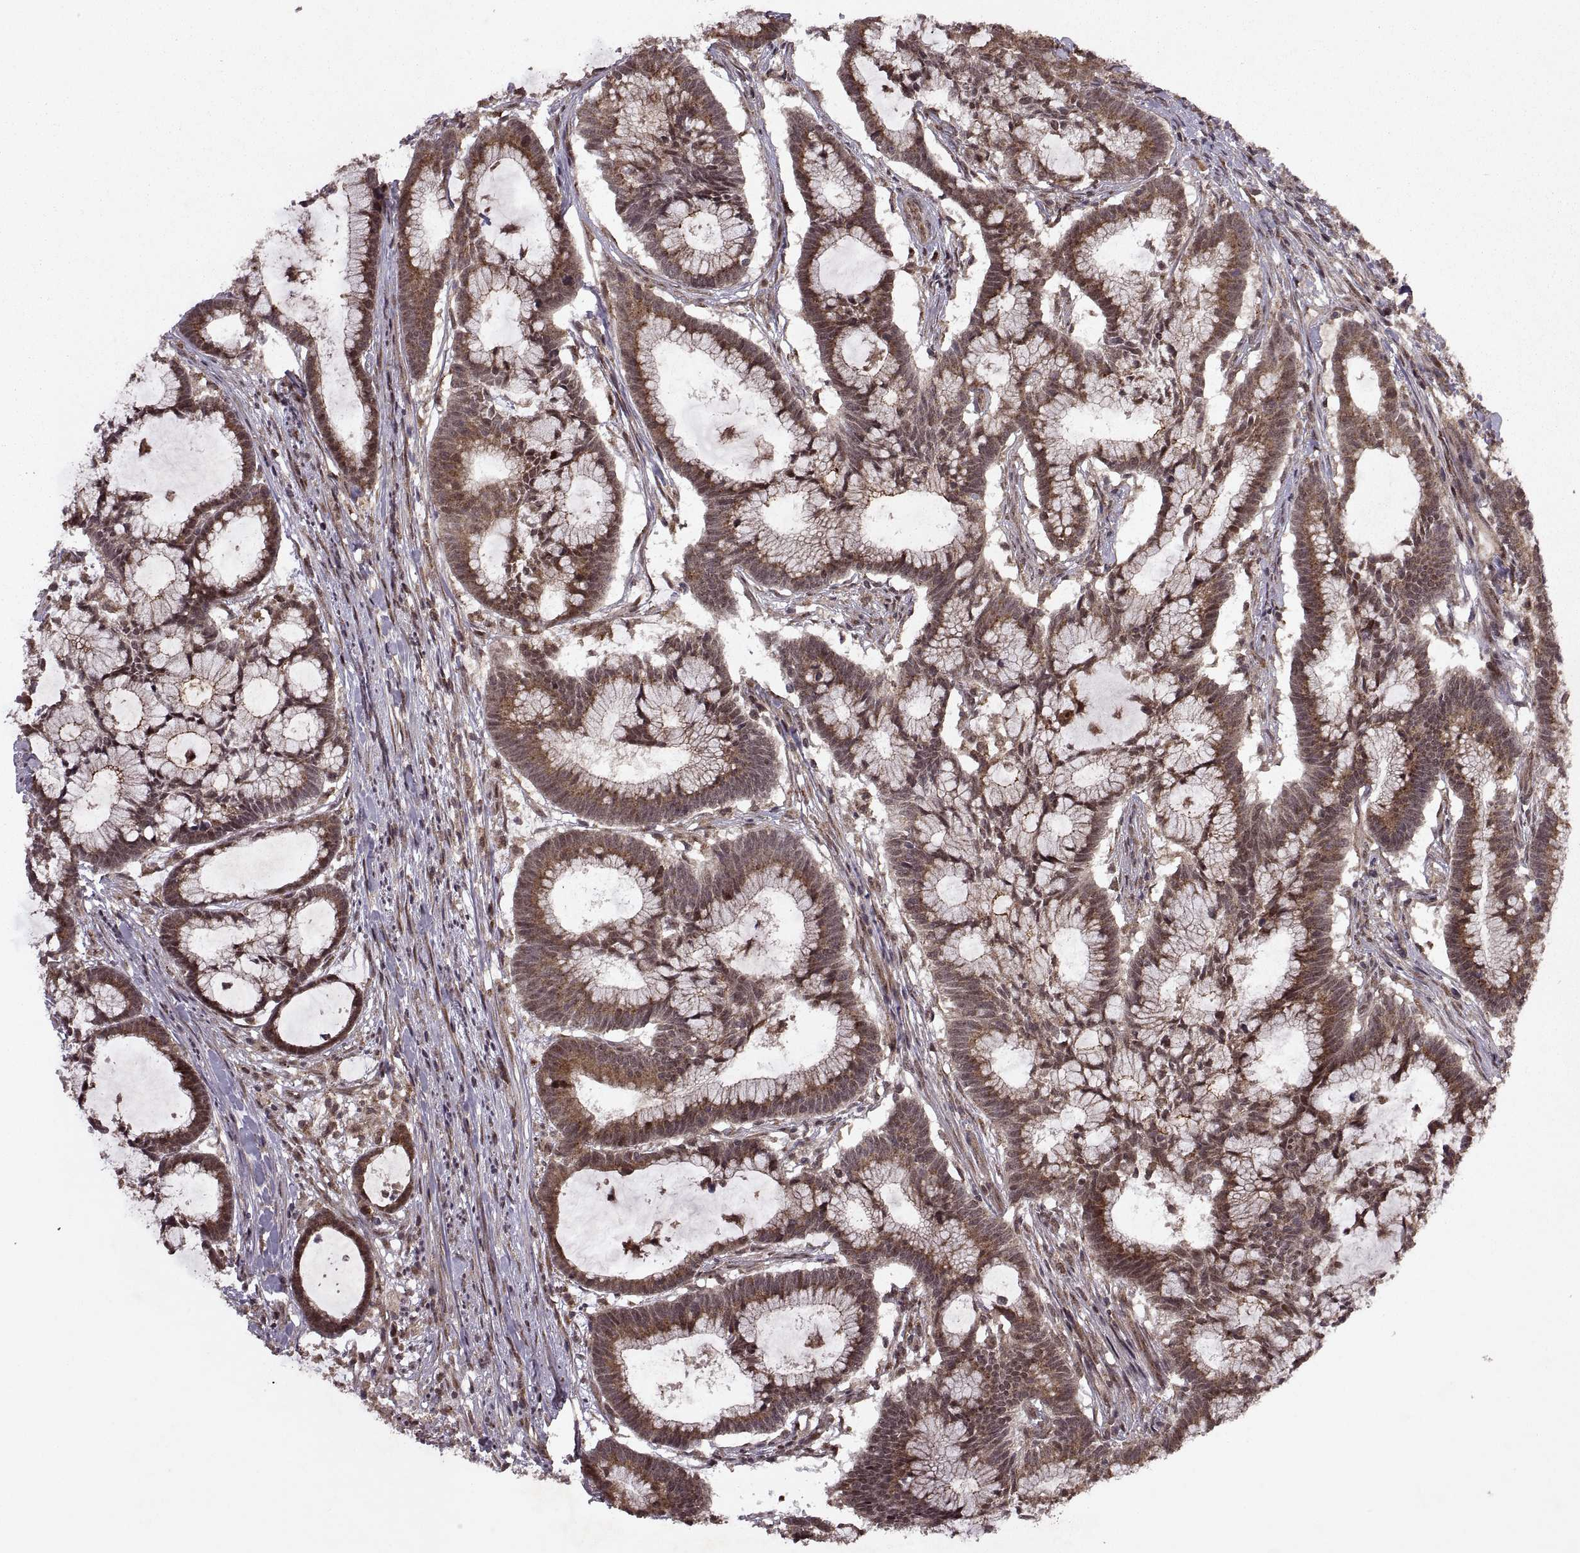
{"staining": {"intensity": "moderate", "quantity": ">75%", "location": "cytoplasmic/membranous"}, "tissue": "colorectal cancer", "cell_type": "Tumor cells", "image_type": "cancer", "snomed": [{"axis": "morphology", "description": "Adenocarcinoma, NOS"}, {"axis": "topography", "description": "Colon"}], "caption": "This is a histology image of immunohistochemistry (IHC) staining of colorectal cancer (adenocarcinoma), which shows moderate expression in the cytoplasmic/membranous of tumor cells.", "gene": "PTOV1", "patient": {"sex": "female", "age": 78}}